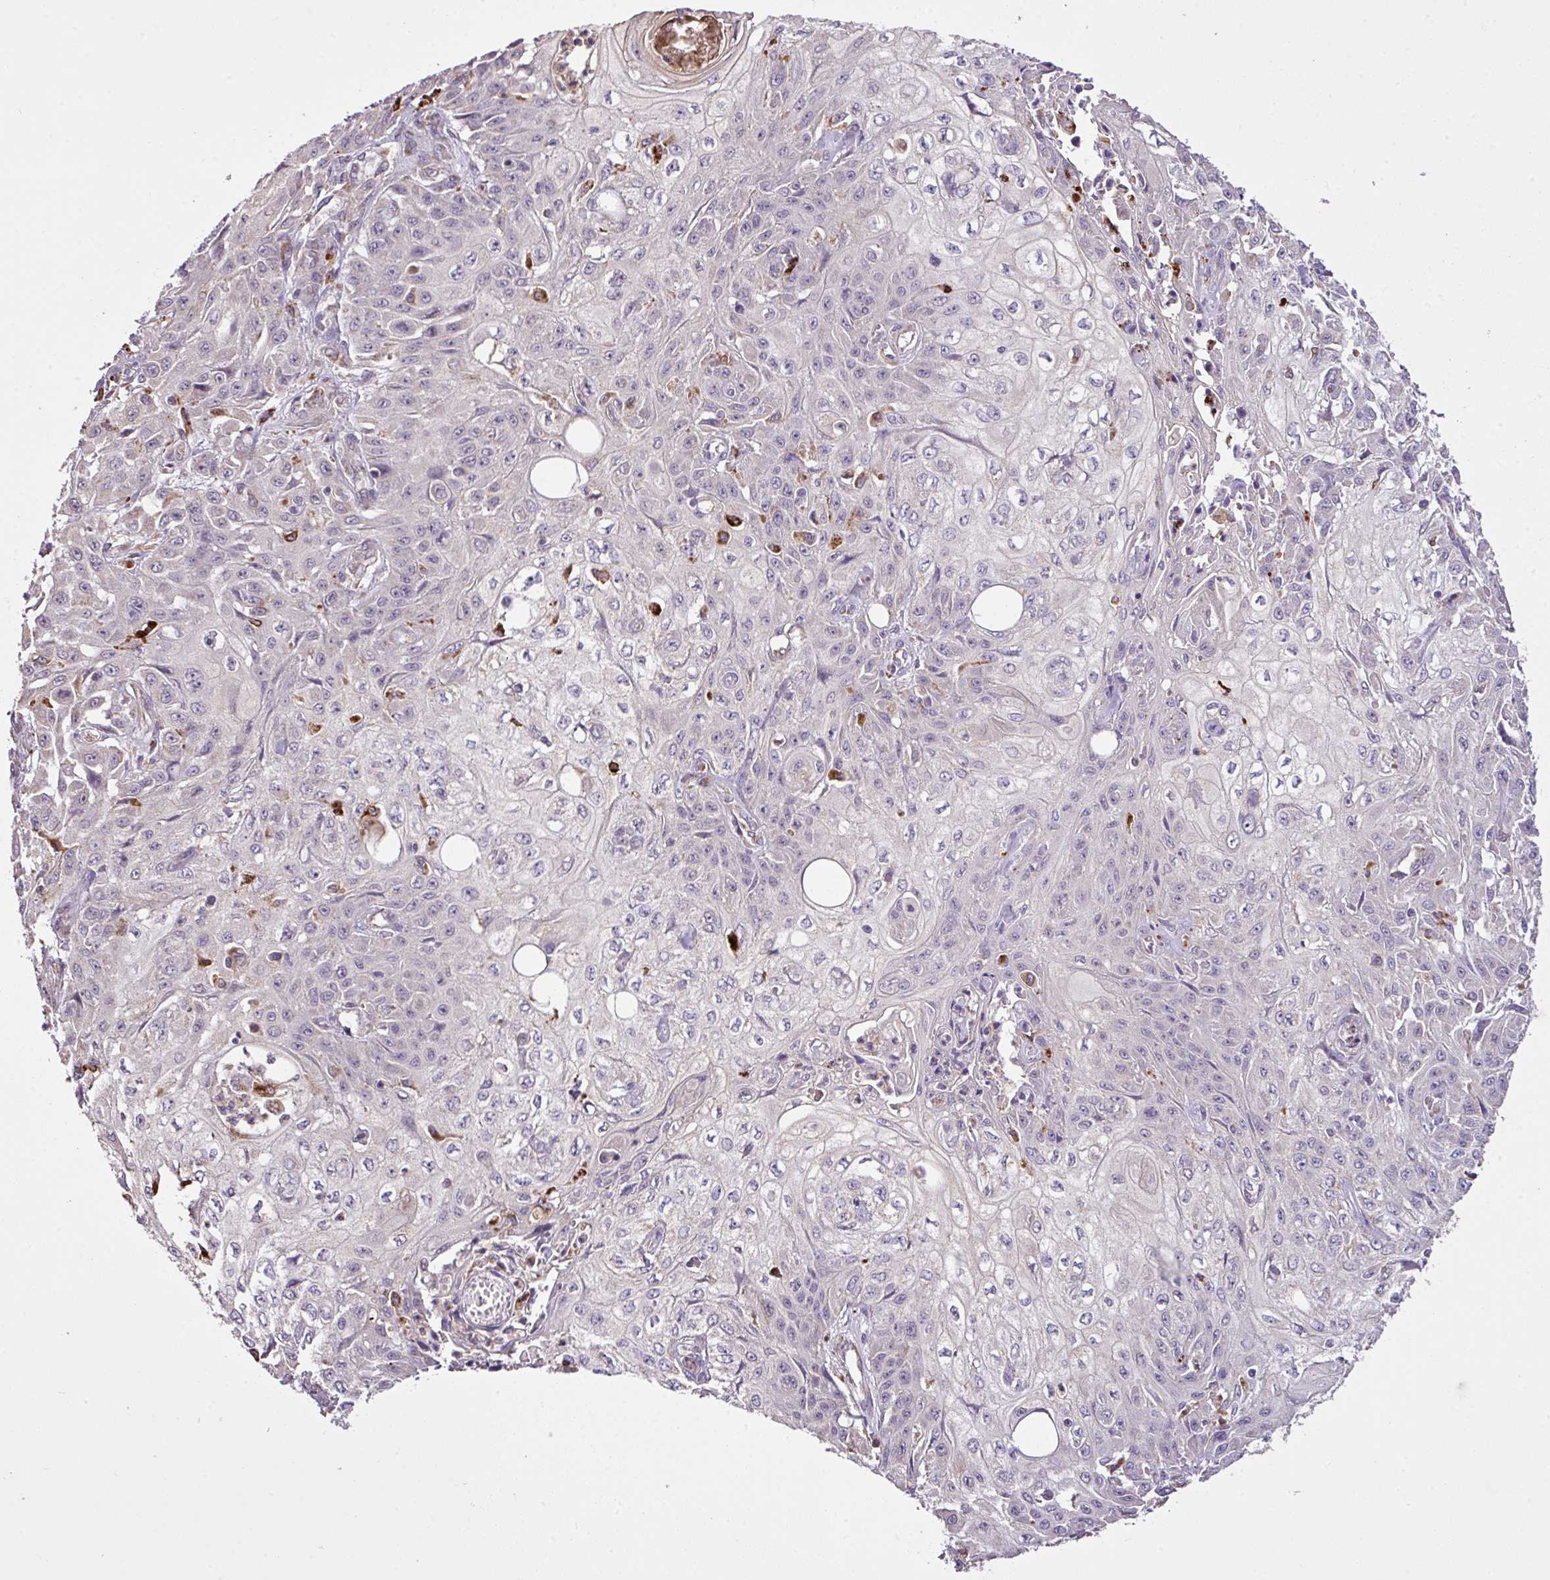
{"staining": {"intensity": "negative", "quantity": "none", "location": "none"}, "tissue": "skin cancer", "cell_type": "Tumor cells", "image_type": "cancer", "snomed": [{"axis": "morphology", "description": "Squamous cell carcinoma, NOS"}, {"axis": "morphology", "description": "Squamous cell carcinoma, metastatic, NOS"}, {"axis": "topography", "description": "Skin"}, {"axis": "topography", "description": "Lymph node"}], "caption": "Immunohistochemistry photomicrograph of neoplastic tissue: human skin metastatic squamous cell carcinoma stained with DAB (3,3'-diaminobenzidine) reveals no significant protein positivity in tumor cells.", "gene": "SMCO4", "patient": {"sex": "male", "age": 75}}